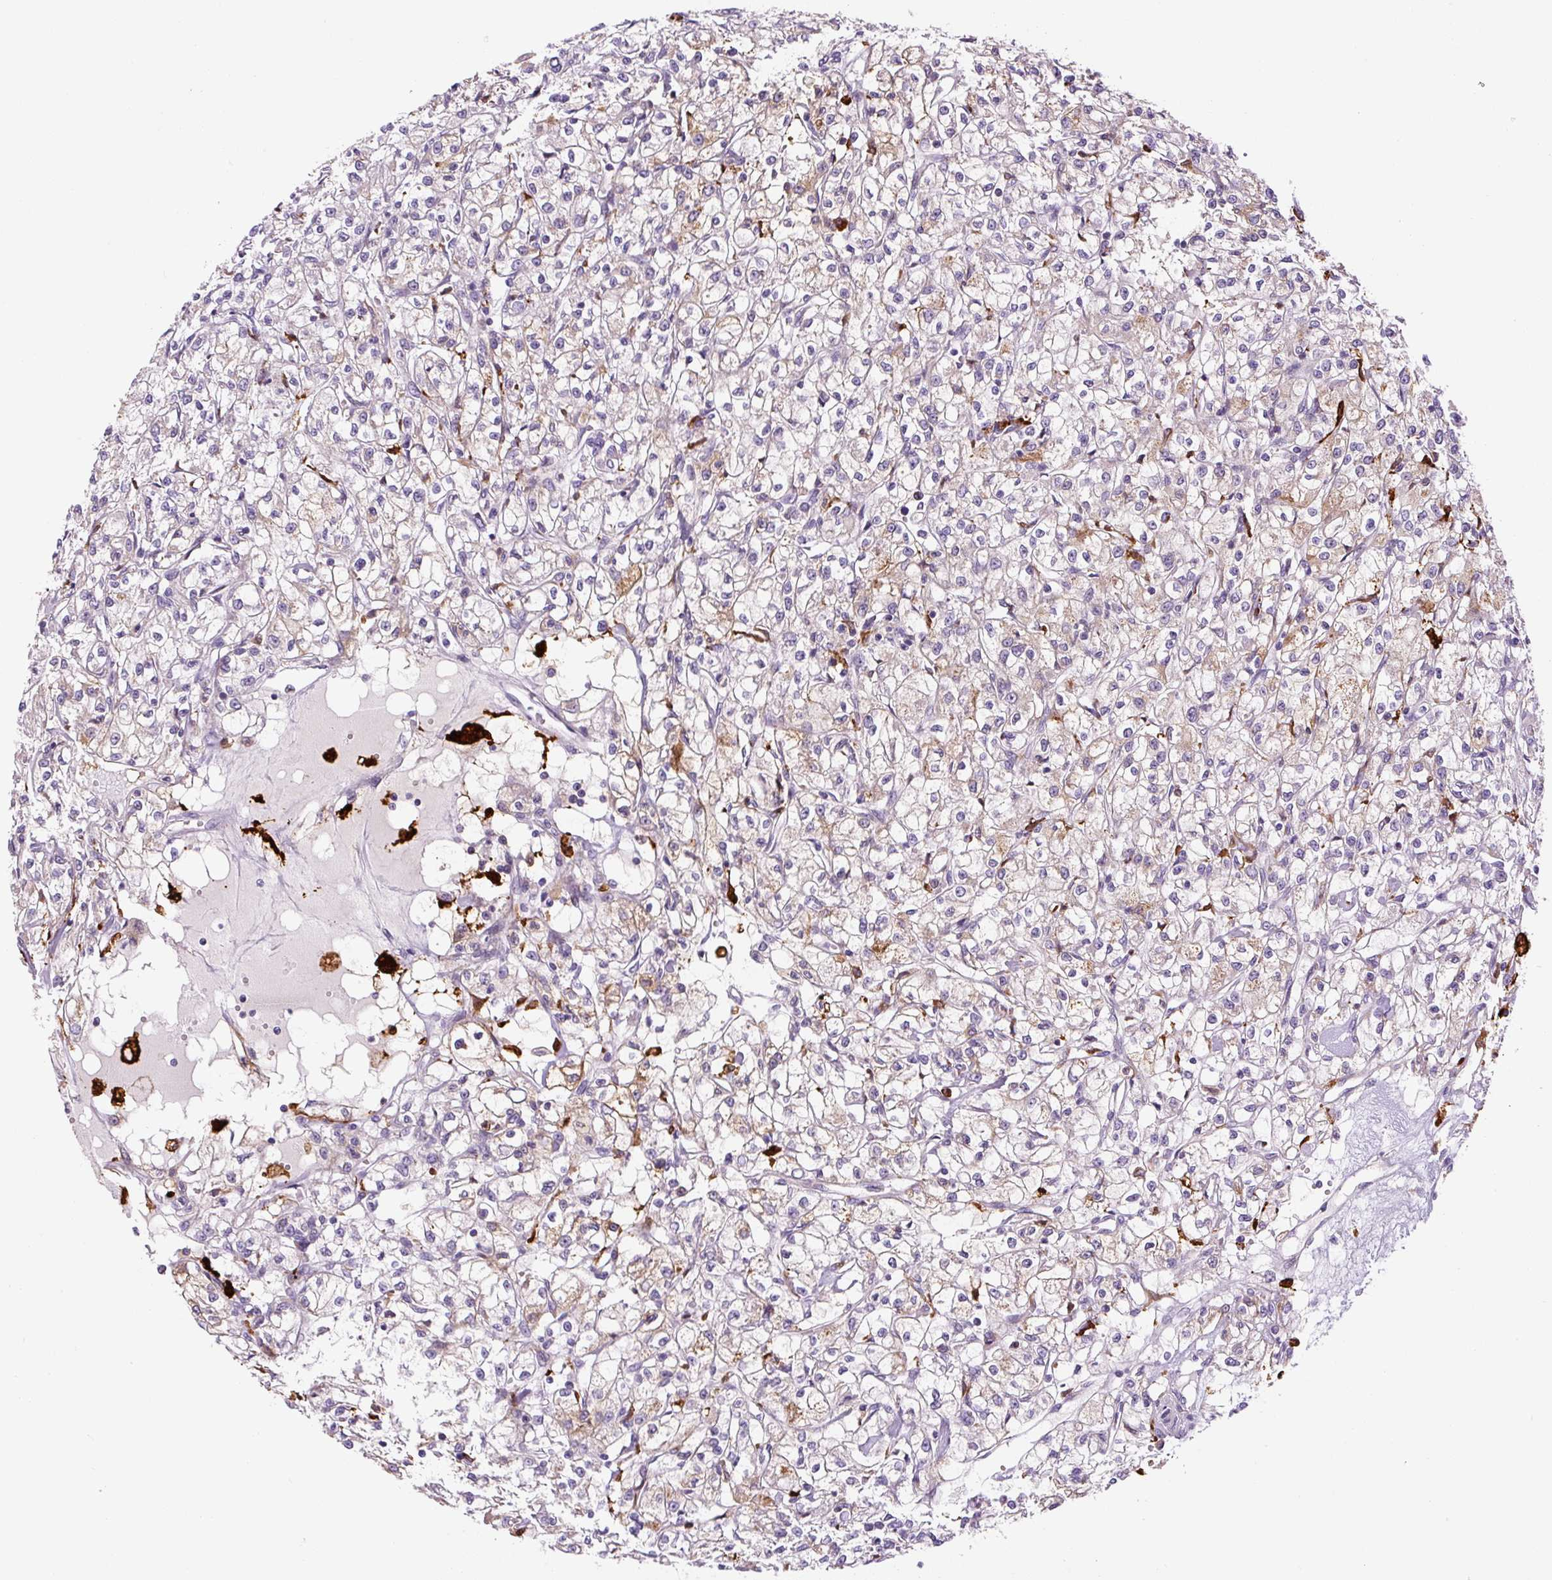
{"staining": {"intensity": "weak", "quantity": "25%-75%", "location": "cytoplasmic/membranous"}, "tissue": "renal cancer", "cell_type": "Tumor cells", "image_type": "cancer", "snomed": [{"axis": "morphology", "description": "Adenocarcinoma, NOS"}, {"axis": "topography", "description": "Kidney"}], "caption": "Tumor cells display low levels of weak cytoplasmic/membranous staining in about 25%-75% of cells in adenocarcinoma (renal). (DAB (3,3'-diaminobenzidine) IHC with brightfield microscopy, high magnification).", "gene": "FUT10", "patient": {"sex": "female", "age": 59}}